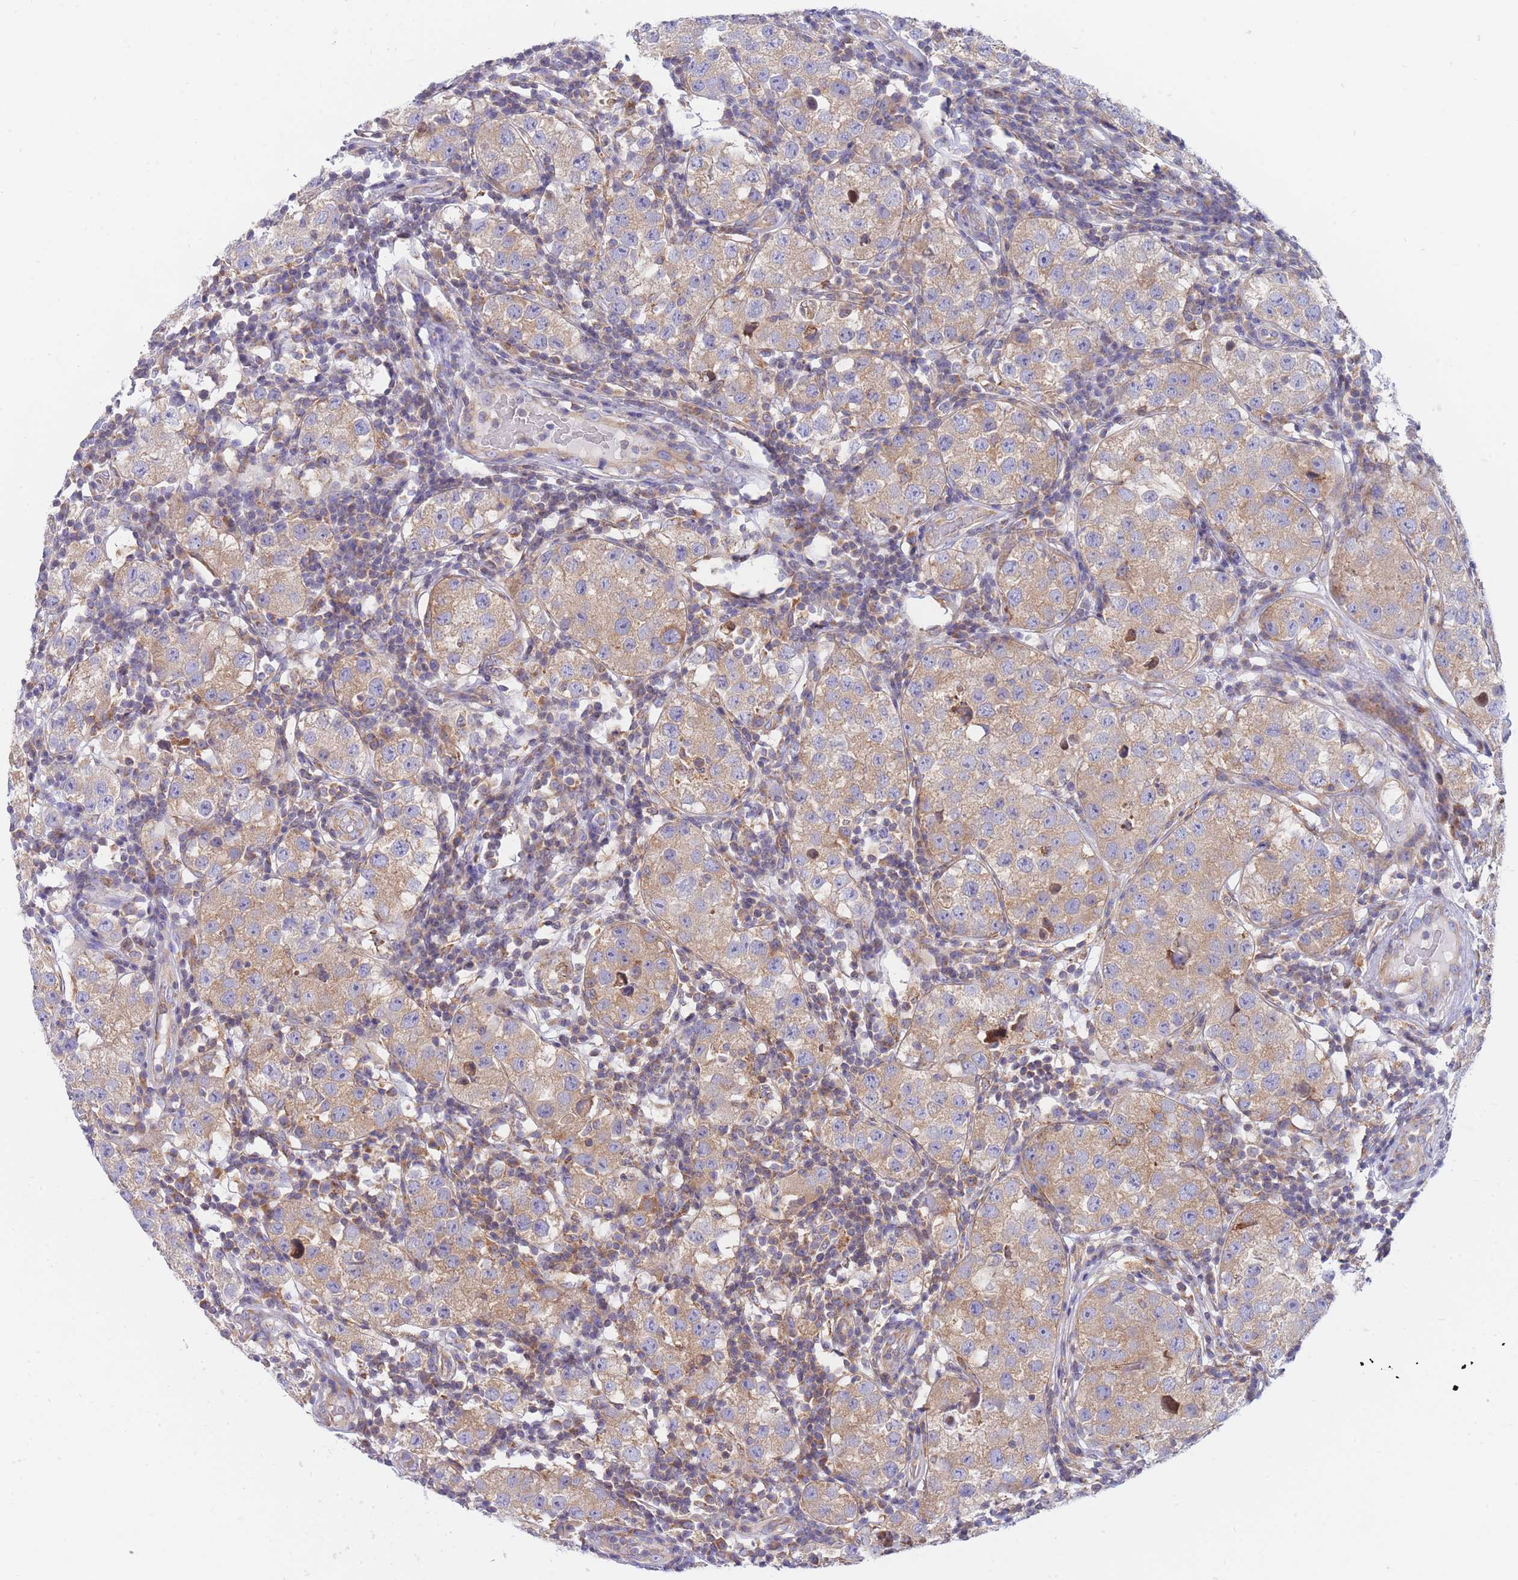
{"staining": {"intensity": "moderate", "quantity": "25%-75%", "location": "cytoplasmic/membranous"}, "tissue": "testis cancer", "cell_type": "Tumor cells", "image_type": "cancer", "snomed": [{"axis": "morphology", "description": "Seminoma, NOS"}, {"axis": "topography", "description": "Testis"}], "caption": "Testis cancer tissue displays moderate cytoplasmic/membranous staining in approximately 25%-75% of tumor cells", "gene": "SH2B2", "patient": {"sex": "male", "age": 34}}